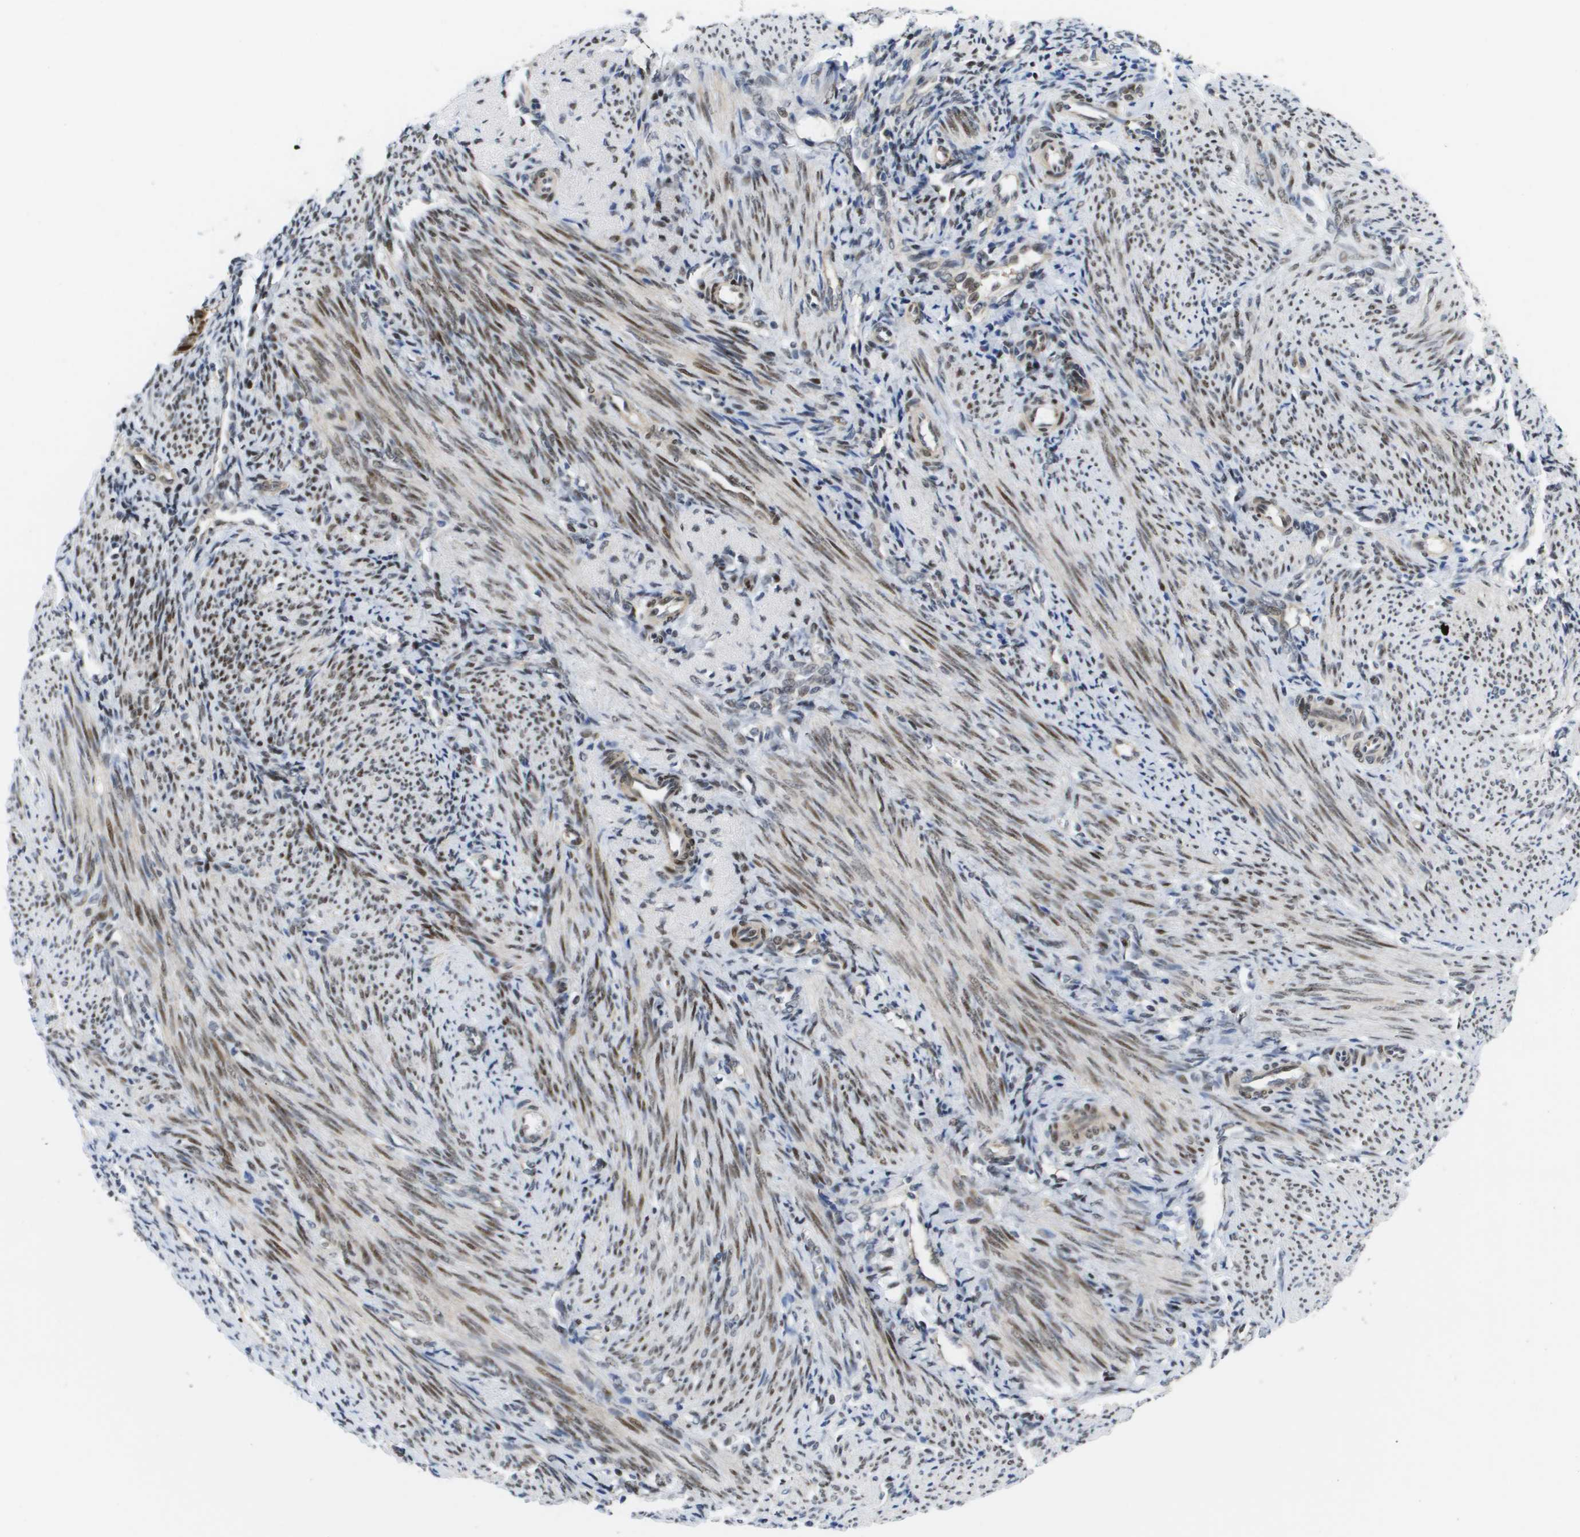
{"staining": {"intensity": "strong", "quantity": ">75%", "location": "nuclear"}, "tissue": "endometrium", "cell_type": "Cells in endometrial stroma", "image_type": "normal", "snomed": [{"axis": "morphology", "description": "Normal tissue, NOS"}, {"axis": "topography", "description": "Uterus"}, {"axis": "topography", "description": "Endometrium"}], "caption": "Endometrium stained with IHC demonstrates strong nuclear staining in approximately >75% of cells in endometrial stroma.", "gene": "FKBP4", "patient": {"sex": "female", "age": 33}}